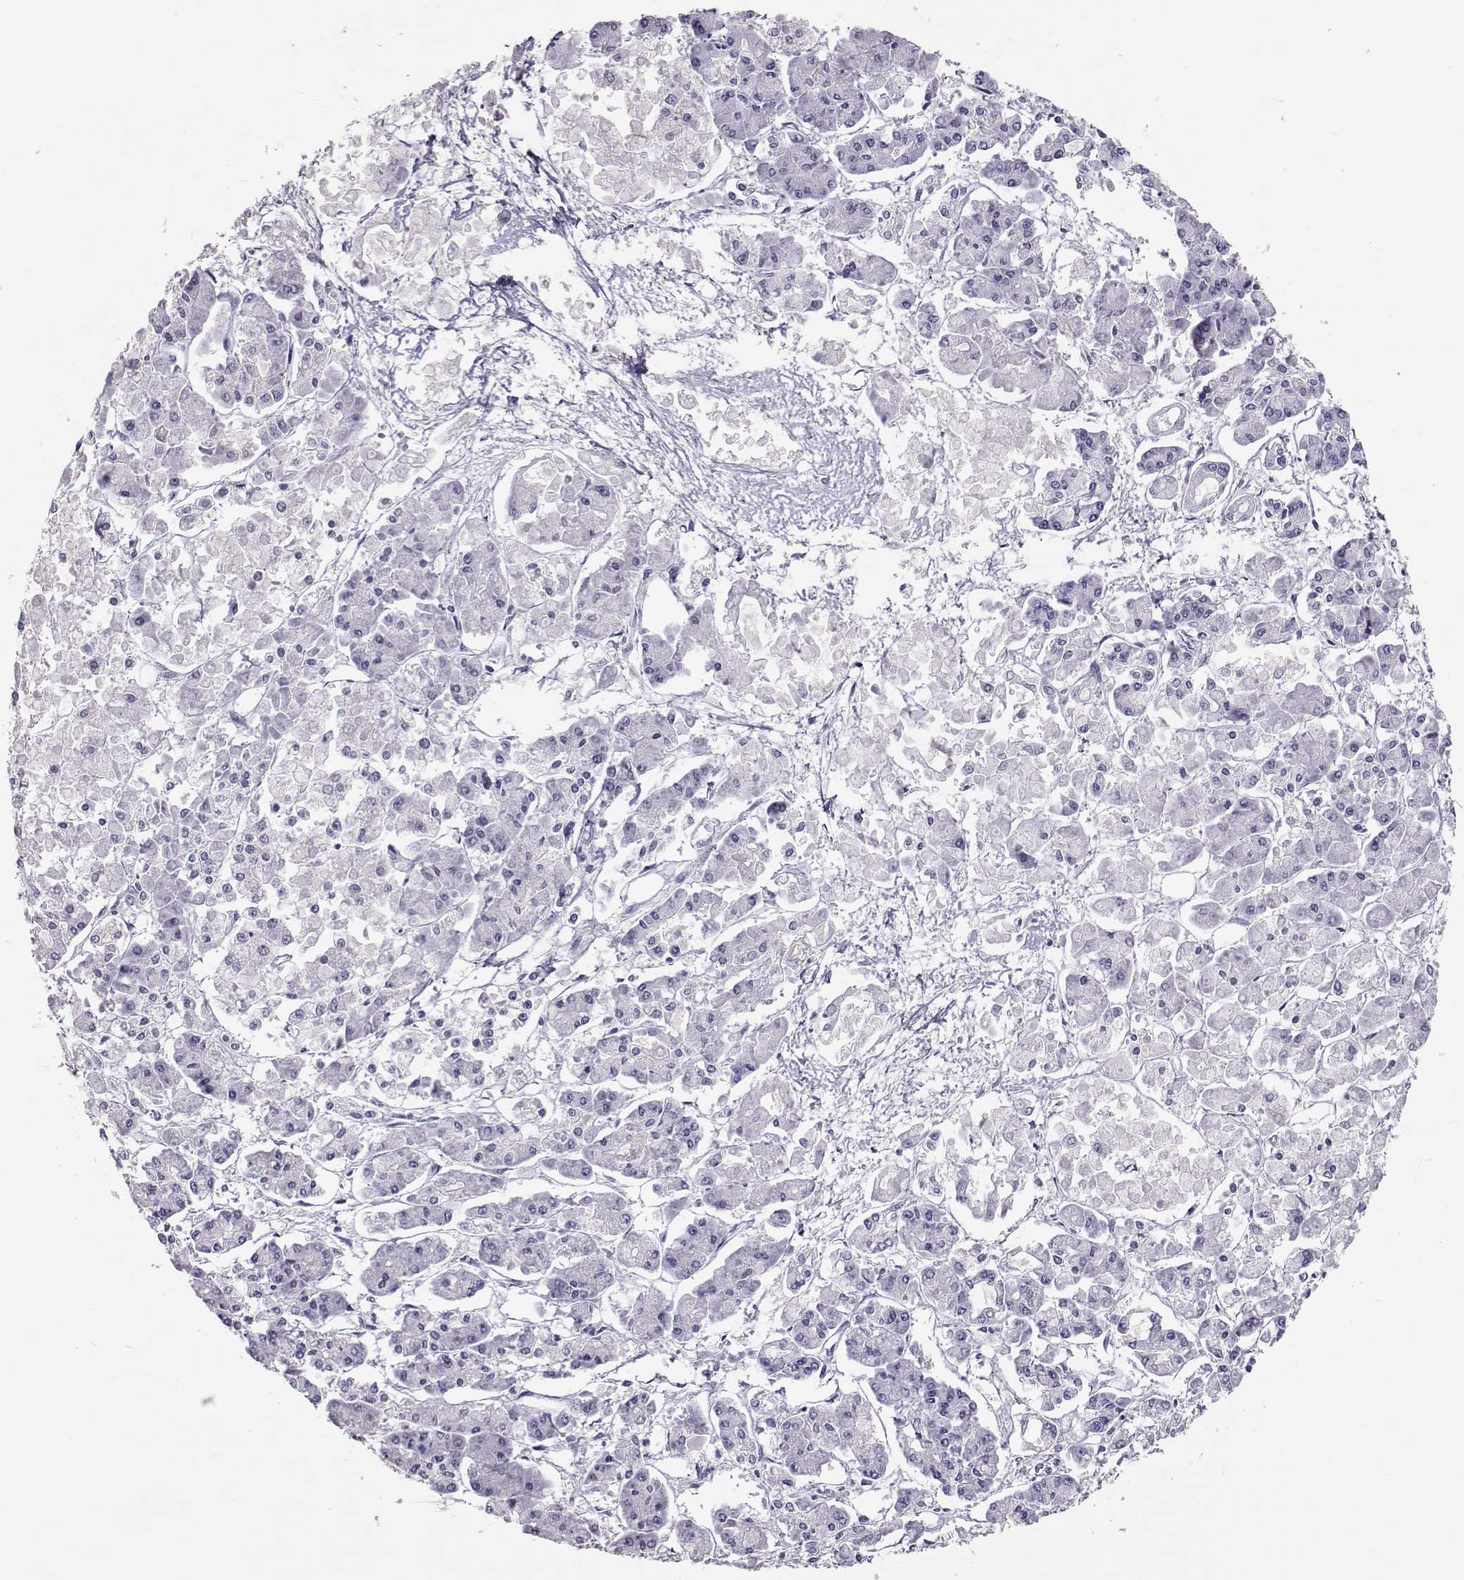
{"staining": {"intensity": "negative", "quantity": "none", "location": "none"}, "tissue": "pancreatic cancer", "cell_type": "Tumor cells", "image_type": "cancer", "snomed": [{"axis": "morphology", "description": "Adenocarcinoma, NOS"}, {"axis": "topography", "description": "Pancreas"}], "caption": "High power microscopy histopathology image of an IHC photomicrograph of pancreatic cancer (adenocarcinoma), revealing no significant positivity in tumor cells.", "gene": "PMCH", "patient": {"sex": "male", "age": 85}}